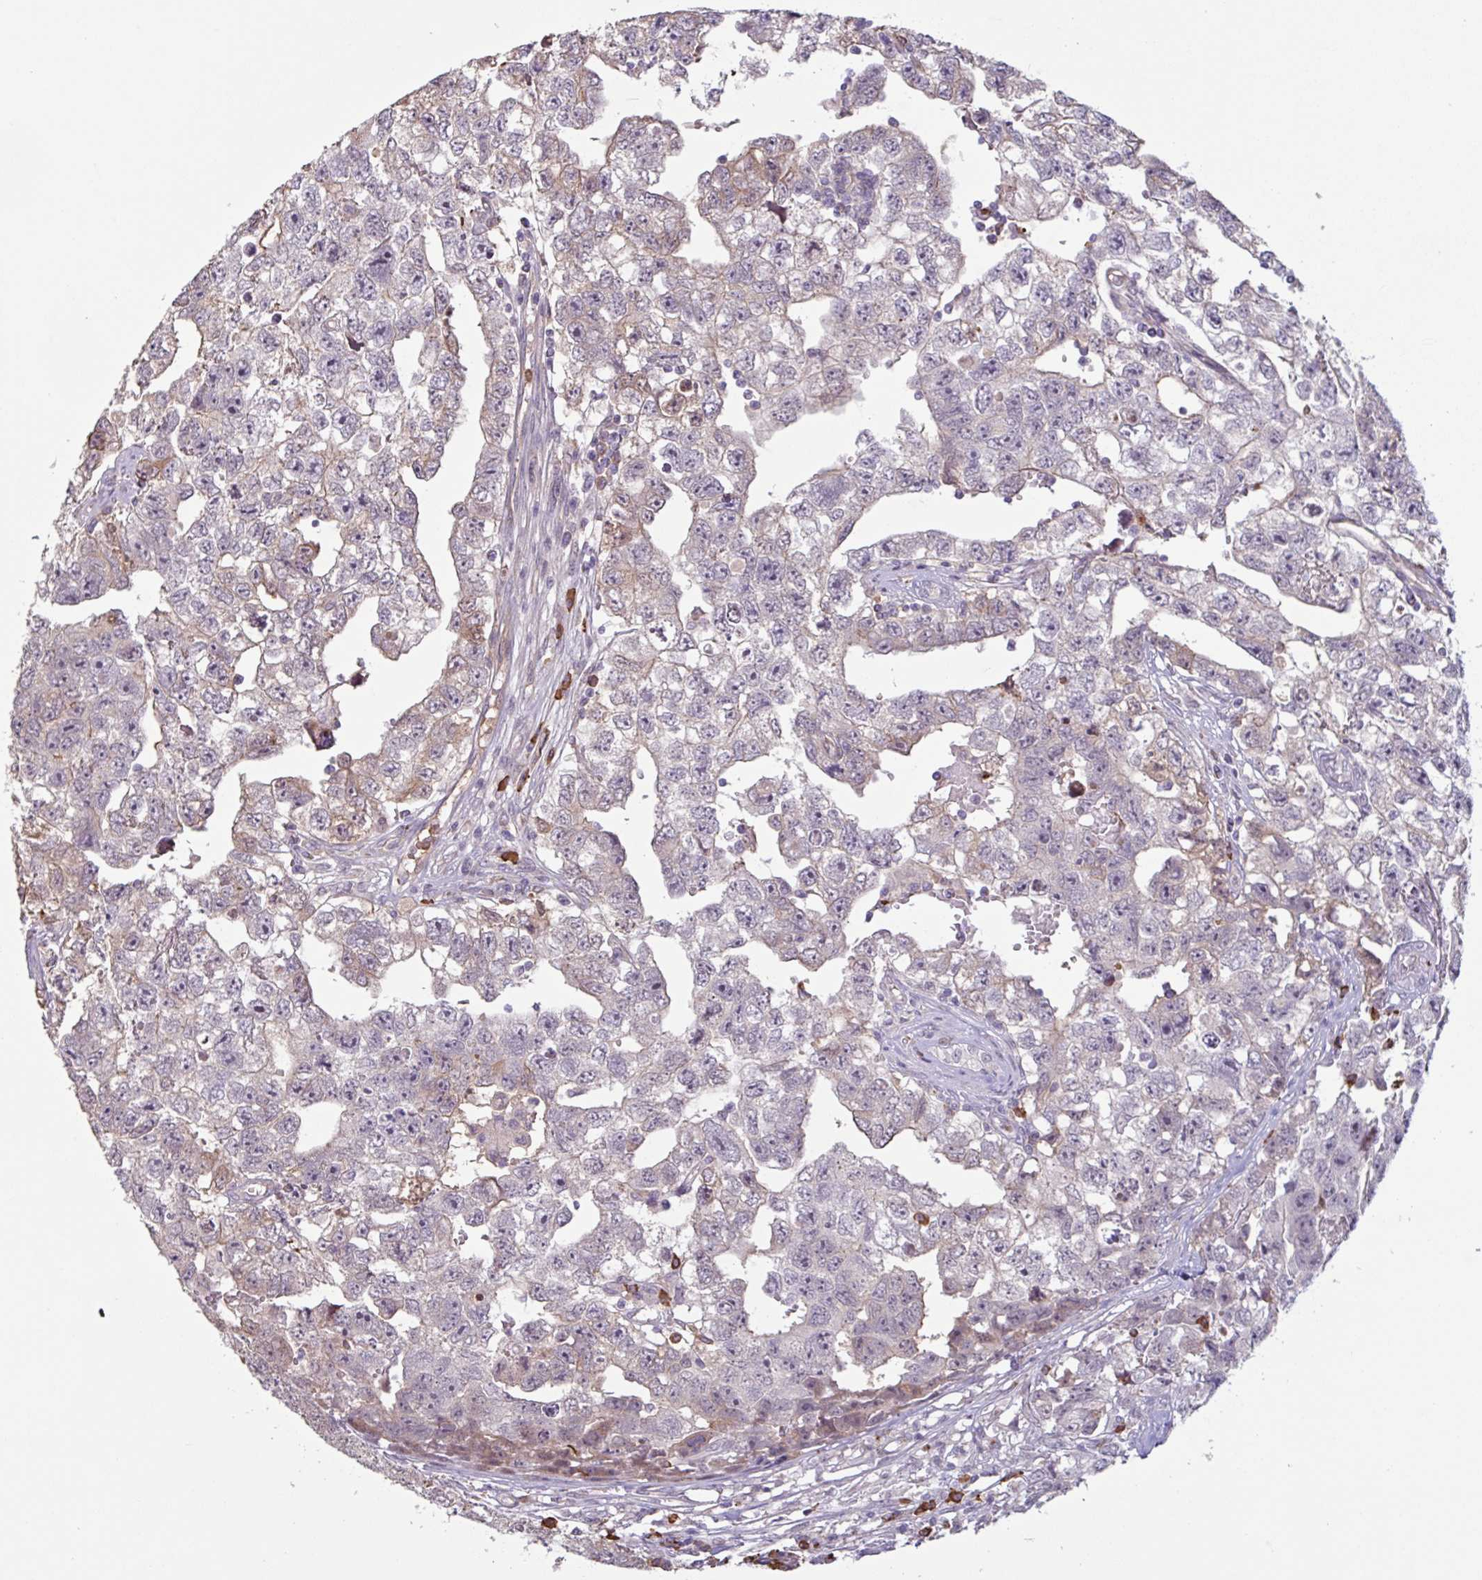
{"staining": {"intensity": "weak", "quantity": "<25%", "location": "cytoplasmic/membranous"}, "tissue": "testis cancer", "cell_type": "Tumor cells", "image_type": "cancer", "snomed": [{"axis": "morphology", "description": "Carcinoma, Embryonal, NOS"}, {"axis": "topography", "description": "Testis"}], "caption": "IHC of human testis cancer demonstrates no expression in tumor cells.", "gene": "TAF1D", "patient": {"sex": "male", "age": 22}}